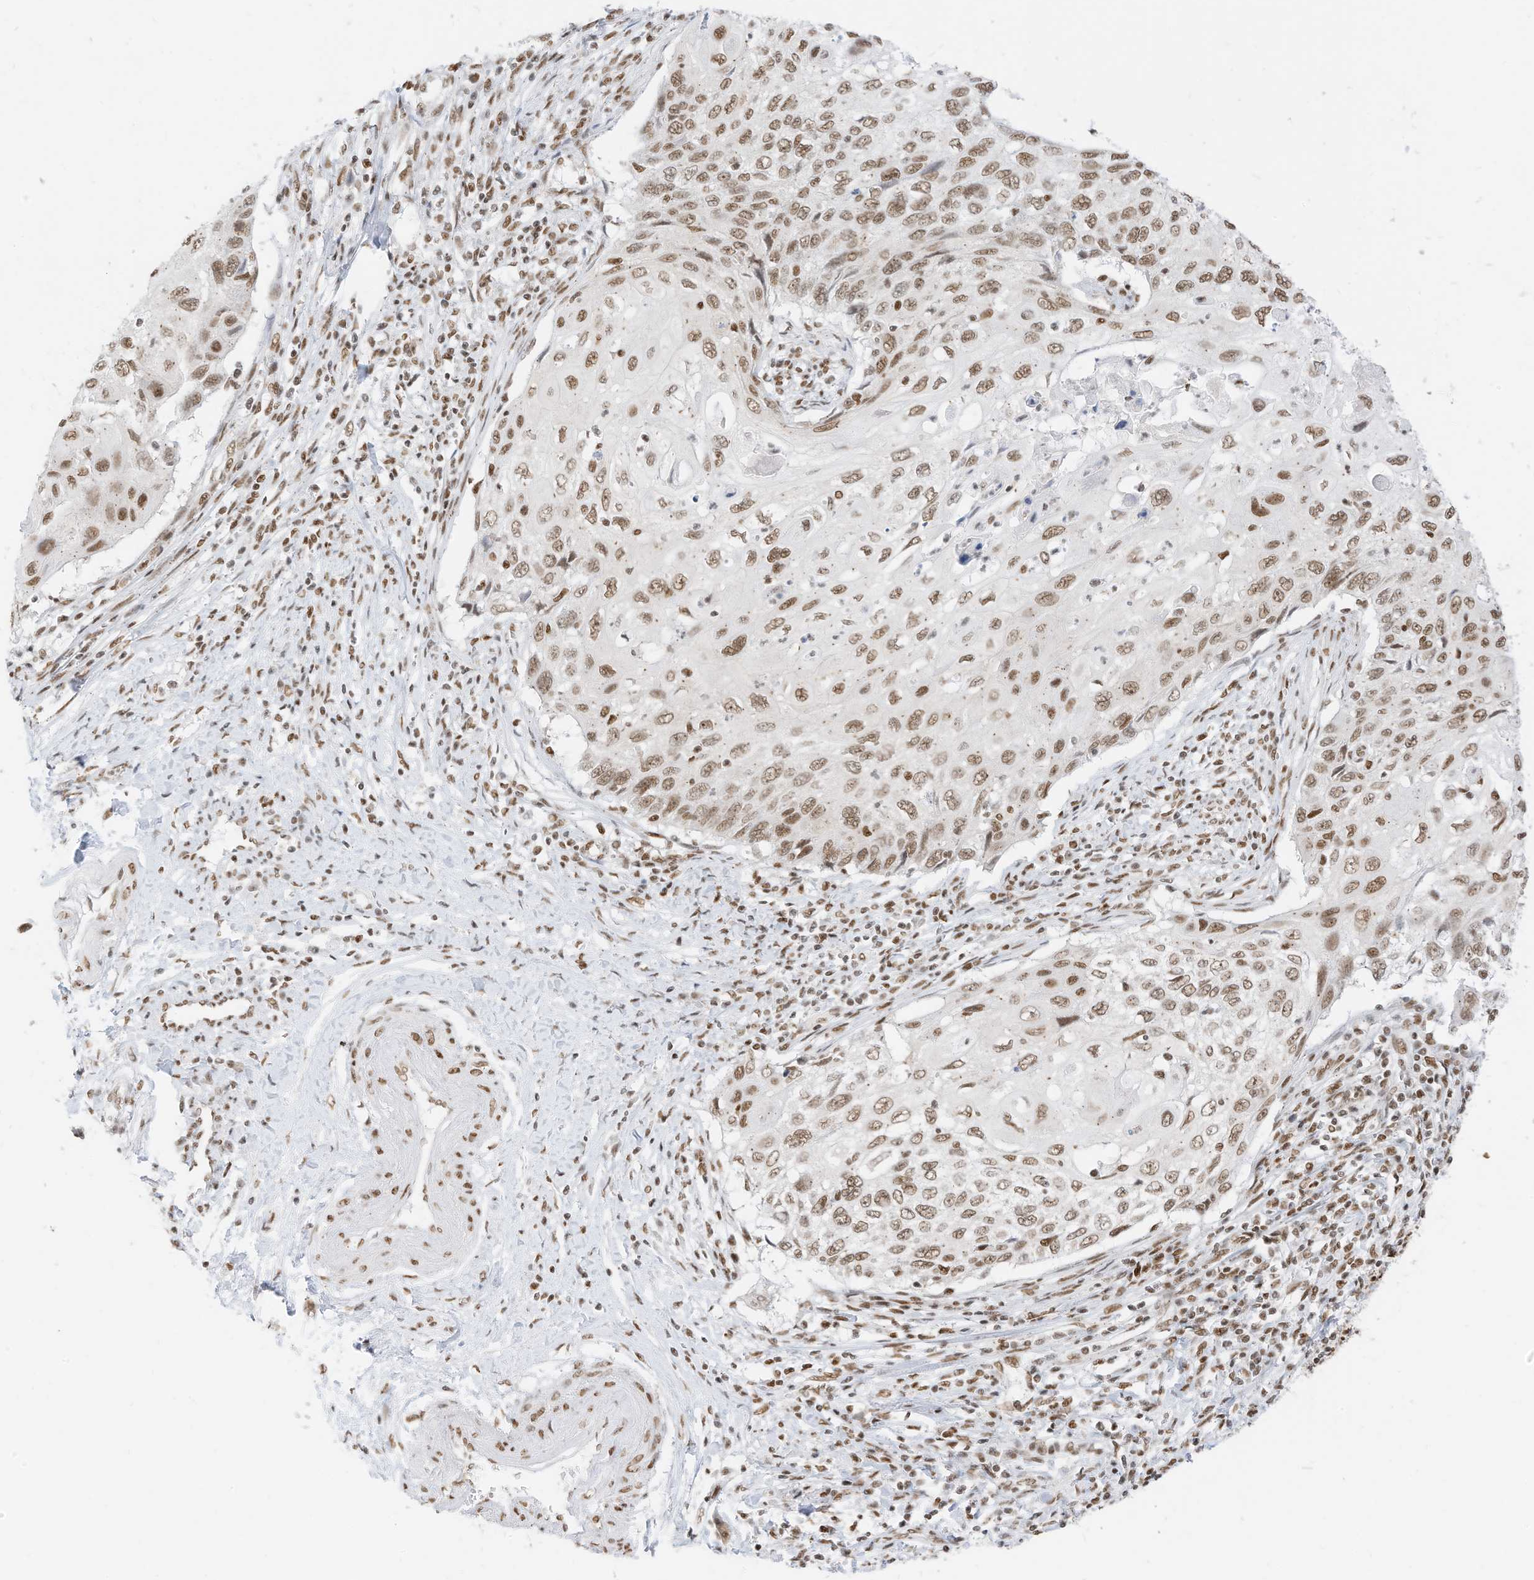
{"staining": {"intensity": "moderate", "quantity": ">75%", "location": "nuclear"}, "tissue": "cervical cancer", "cell_type": "Tumor cells", "image_type": "cancer", "snomed": [{"axis": "morphology", "description": "Squamous cell carcinoma, NOS"}, {"axis": "topography", "description": "Cervix"}], "caption": "A brown stain labels moderate nuclear expression of a protein in human squamous cell carcinoma (cervical) tumor cells.", "gene": "SMARCA2", "patient": {"sex": "female", "age": 70}}